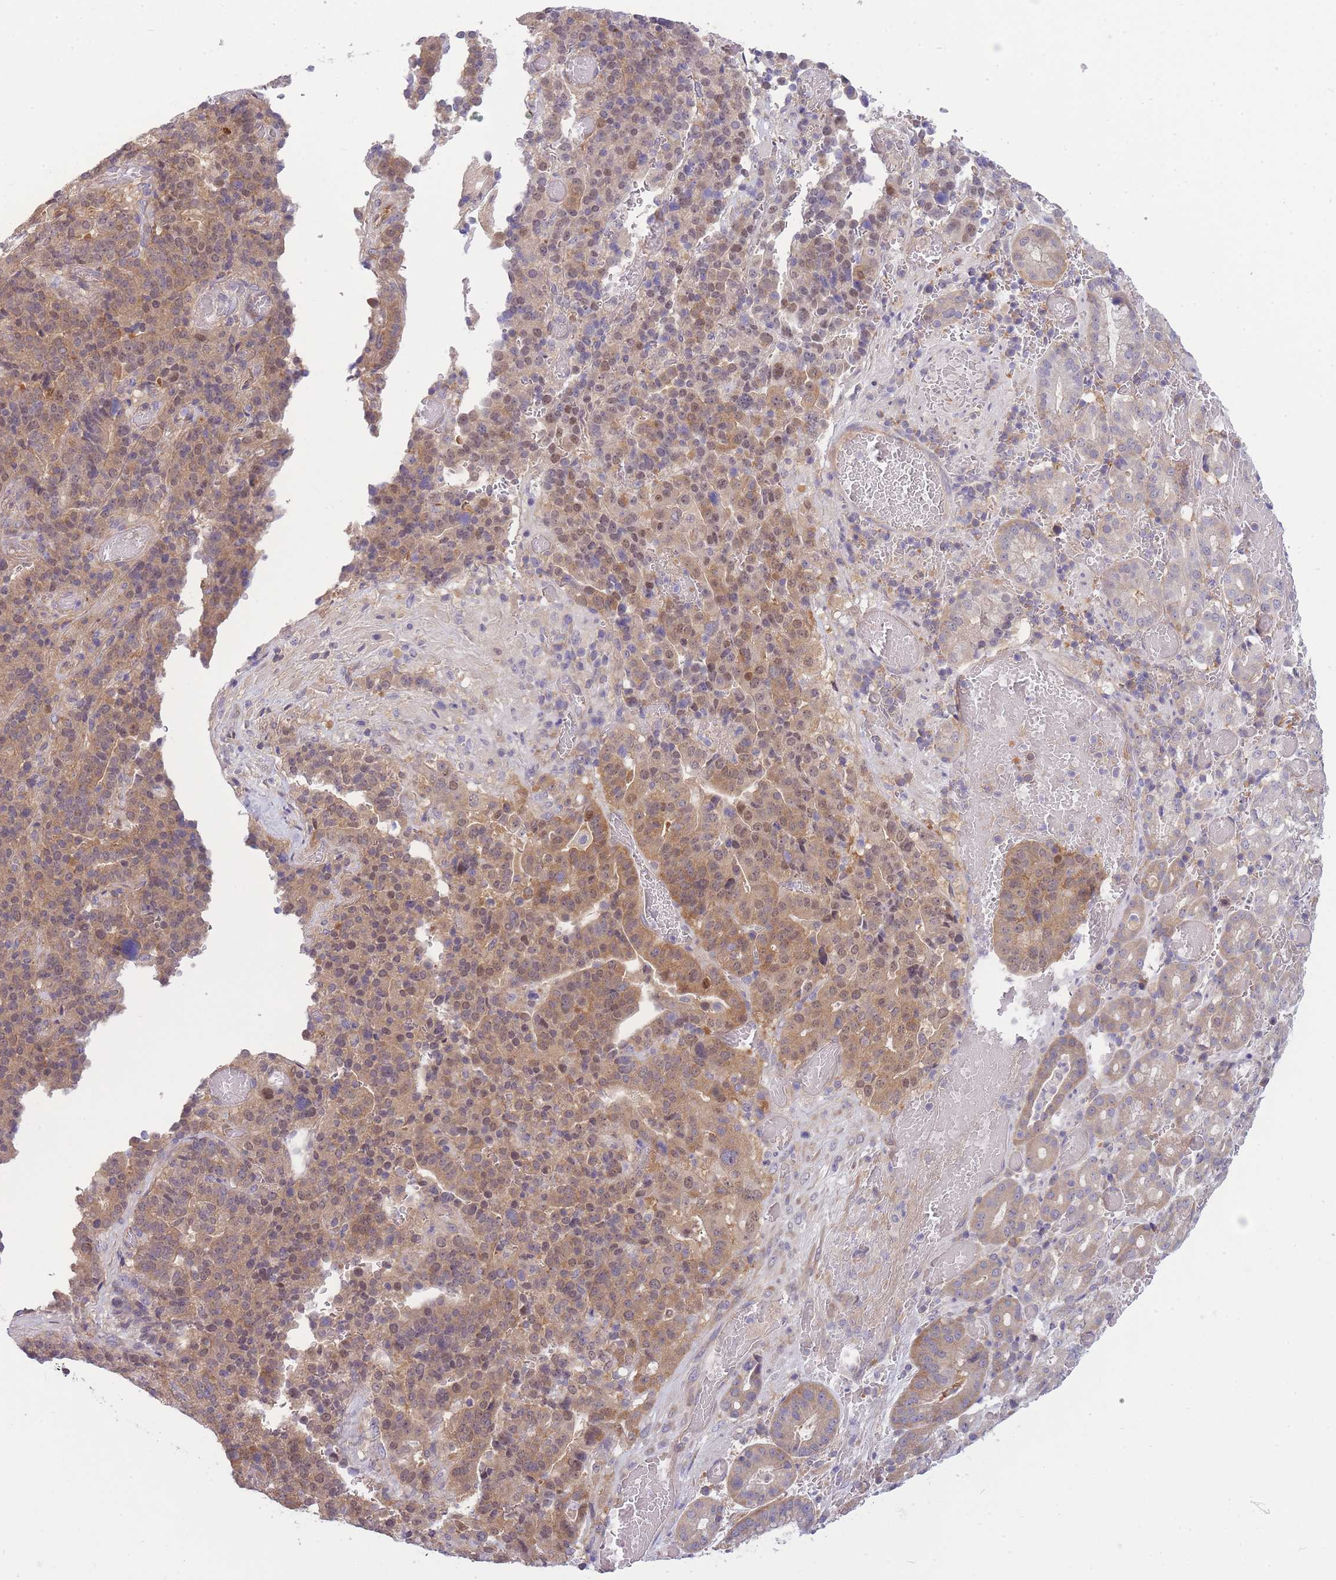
{"staining": {"intensity": "weak", "quantity": ">75%", "location": "cytoplasmic/membranous"}, "tissue": "stomach cancer", "cell_type": "Tumor cells", "image_type": "cancer", "snomed": [{"axis": "morphology", "description": "Adenocarcinoma, NOS"}, {"axis": "topography", "description": "Stomach"}], "caption": "Protein expression by IHC displays weak cytoplasmic/membranous expression in approximately >75% of tumor cells in stomach cancer.", "gene": "PFDN6", "patient": {"sex": "male", "age": 48}}